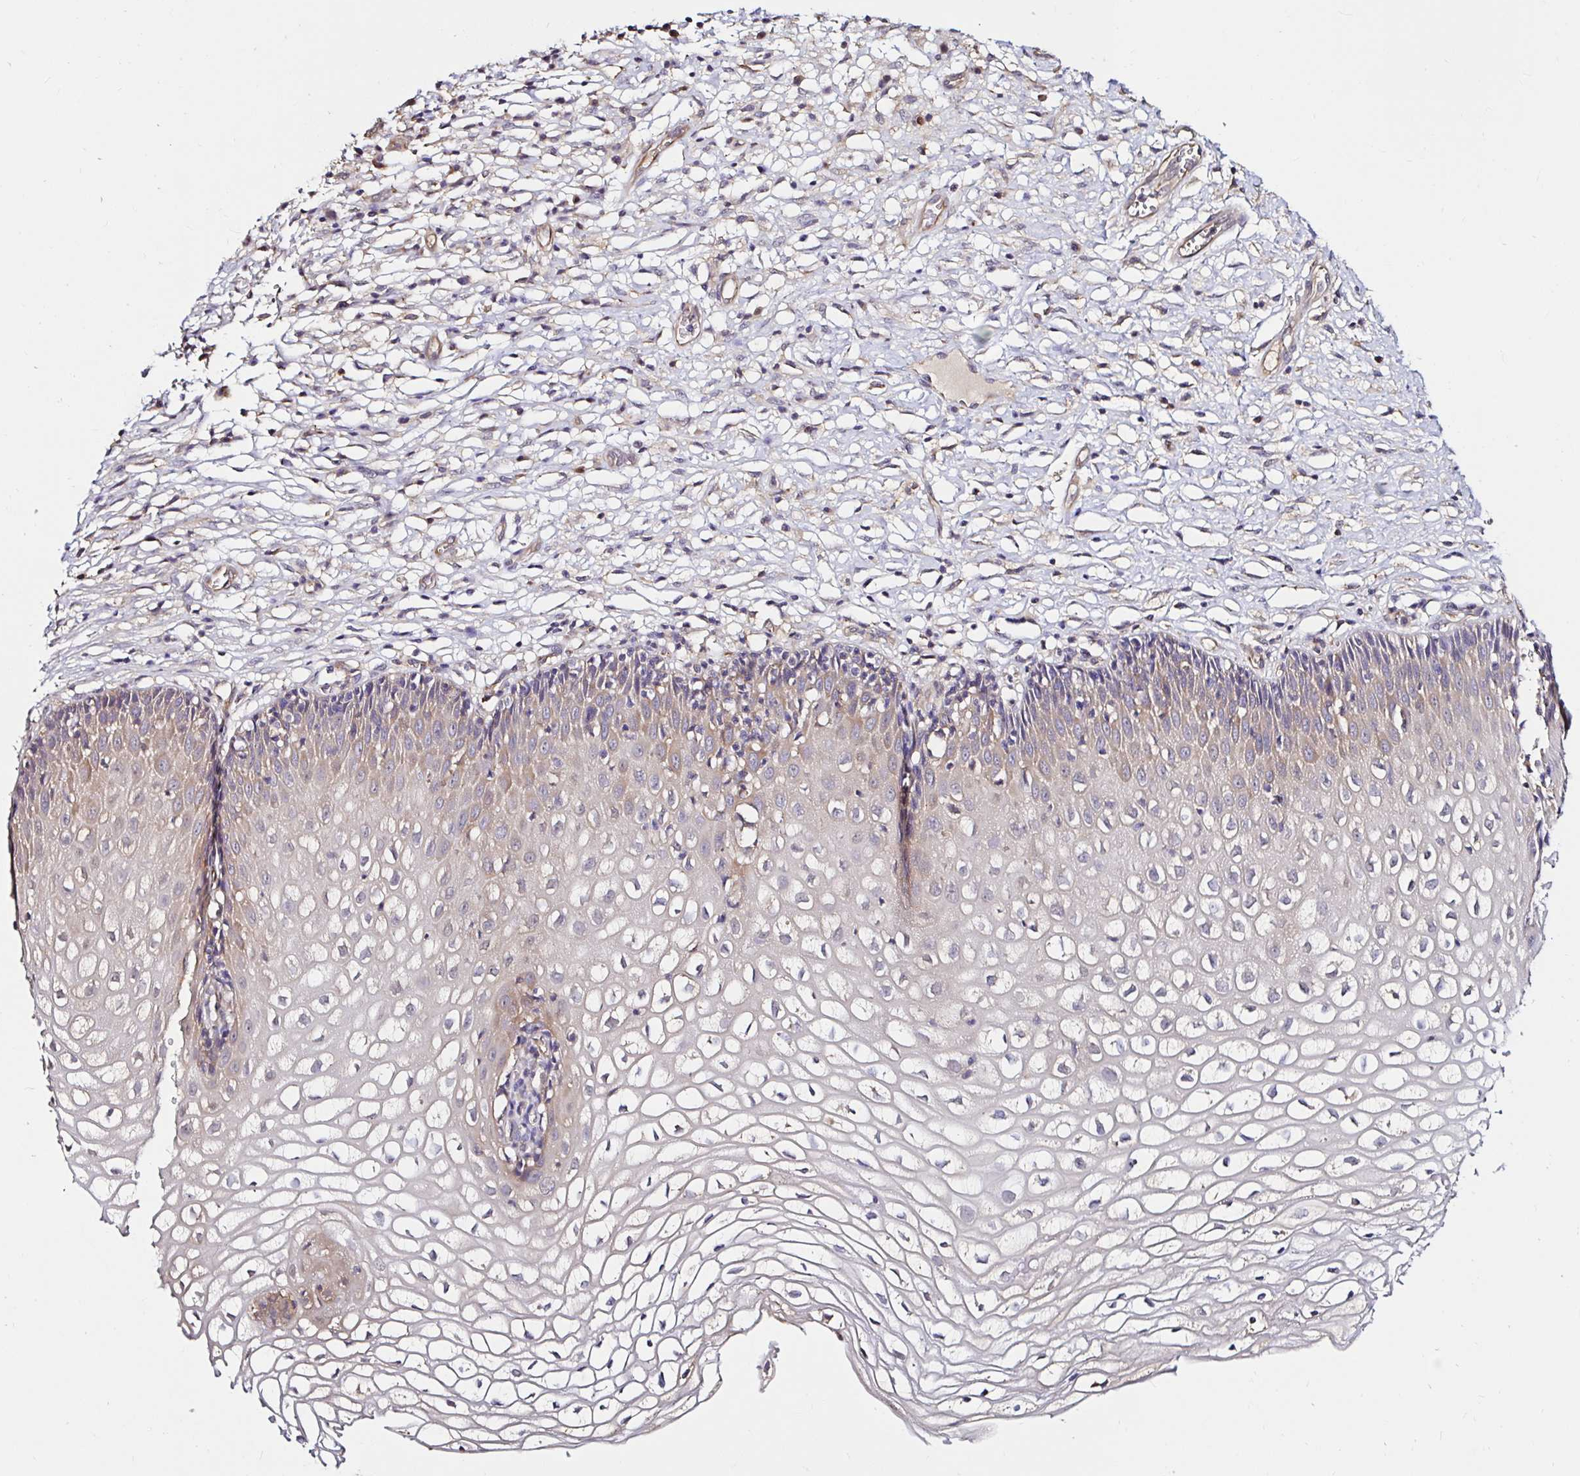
{"staining": {"intensity": "weak", "quantity": "25%-75%", "location": "cytoplasmic/membranous"}, "tissue": "cervix", "cell_type": "Glandular cells", "image_type": "normal", "snomed": [{"axis": "morphology", "description": "Normal tissue, NOS"}, {"axis": "topography", "description": "Cervix"}], "caption": "An image showing weak cytoplasmic/membranous staining in about 25%-75% of glandular cells in normal cervix, as visualized by brown immunohistochemical staining.", "gene": "RSRP1", "patient": {"sex": "female", "age": 36}}